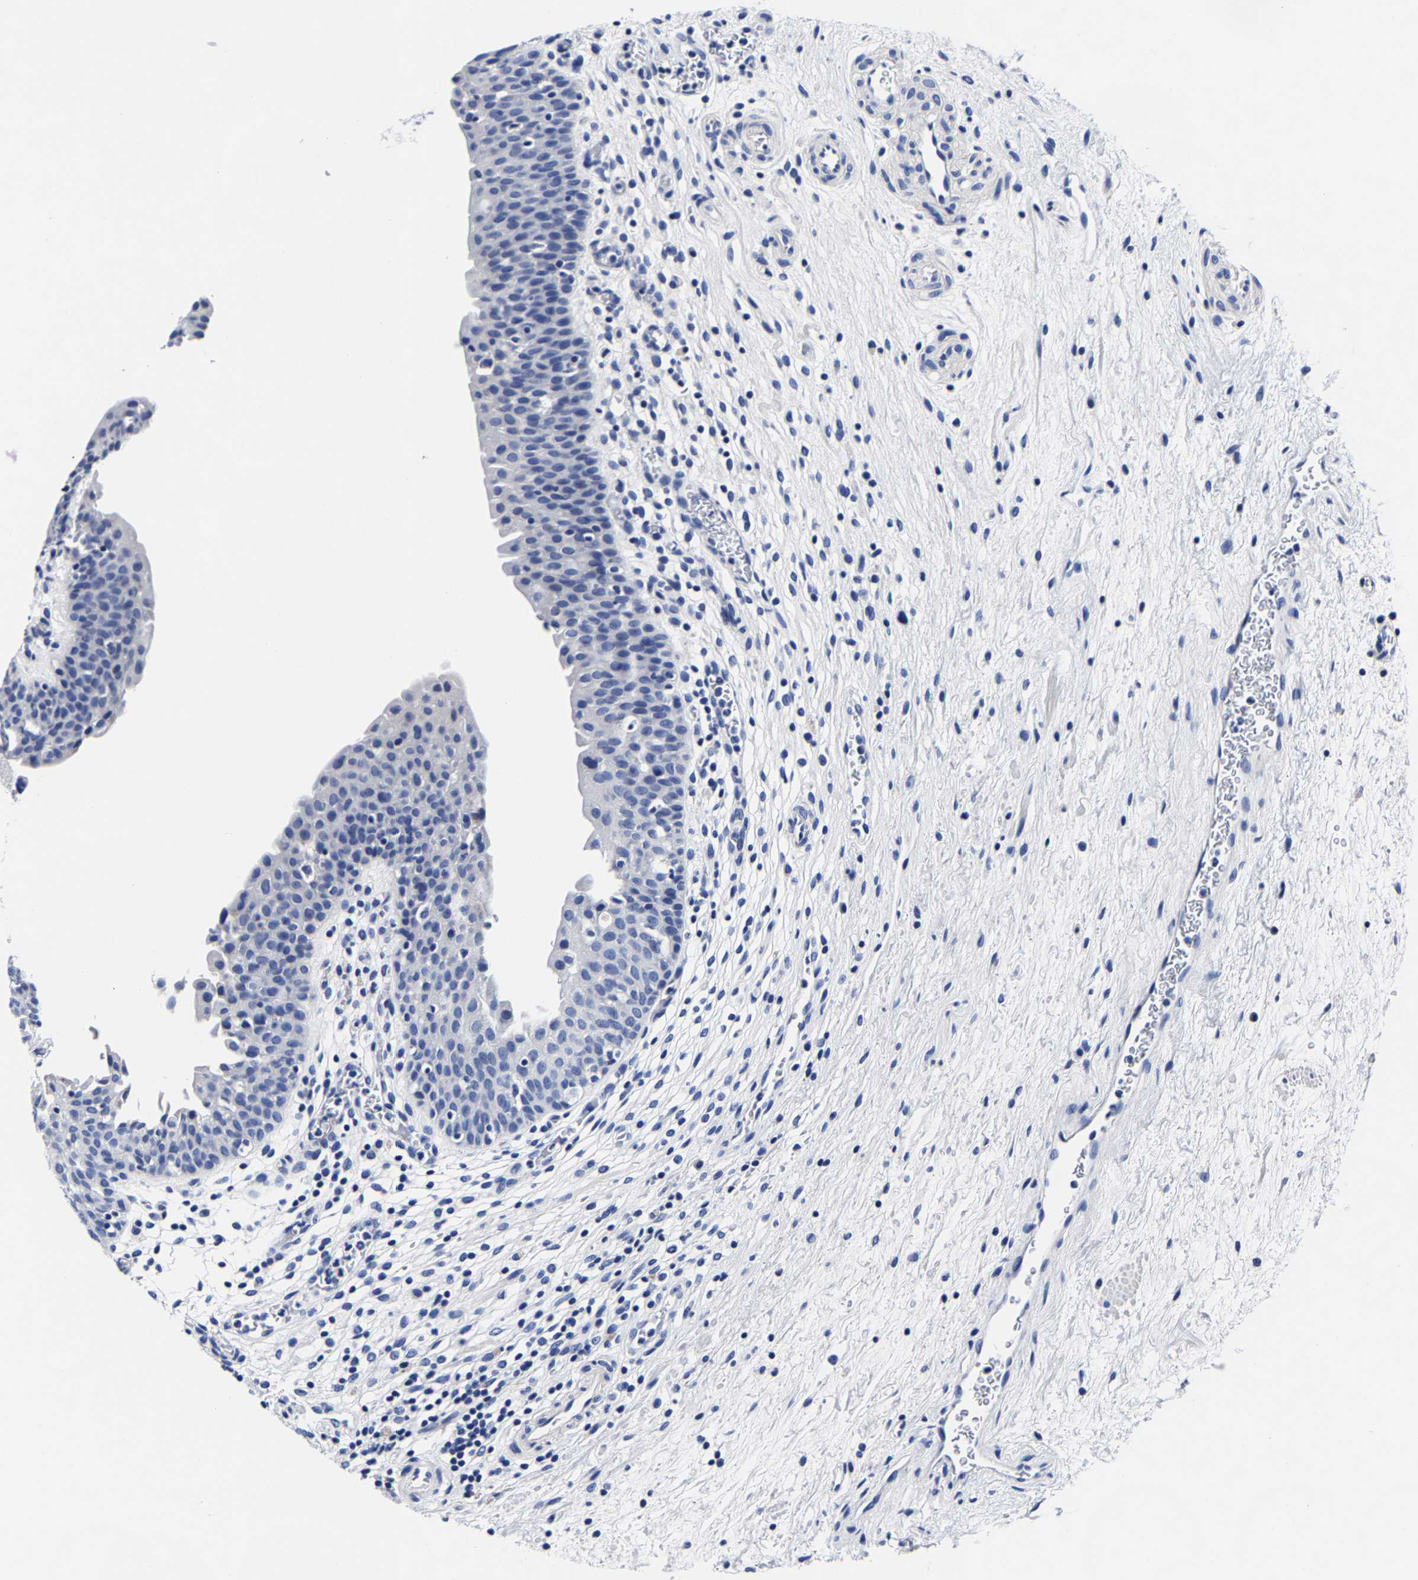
{"staining": {"intensity": "negative", "quantity": "none", "location": "none"}, "tissue": "urinary bladder", "cell_type": "Urothelial cells", "image_type": "normal", "snomed": [{"axis": "morphology", "description": "Normal tissue, NOS"}, {"axis": "topography", "description": "Urinary bladder"}], "caption": "DAB (3,3'-diaminobenzidine) immunohistochemical staining of unremarkable urinary bladder demonstrates no significant positivity in urothelial cells.", "gene": "CPA2", "patient": {"sex": "male", "age": 37}}